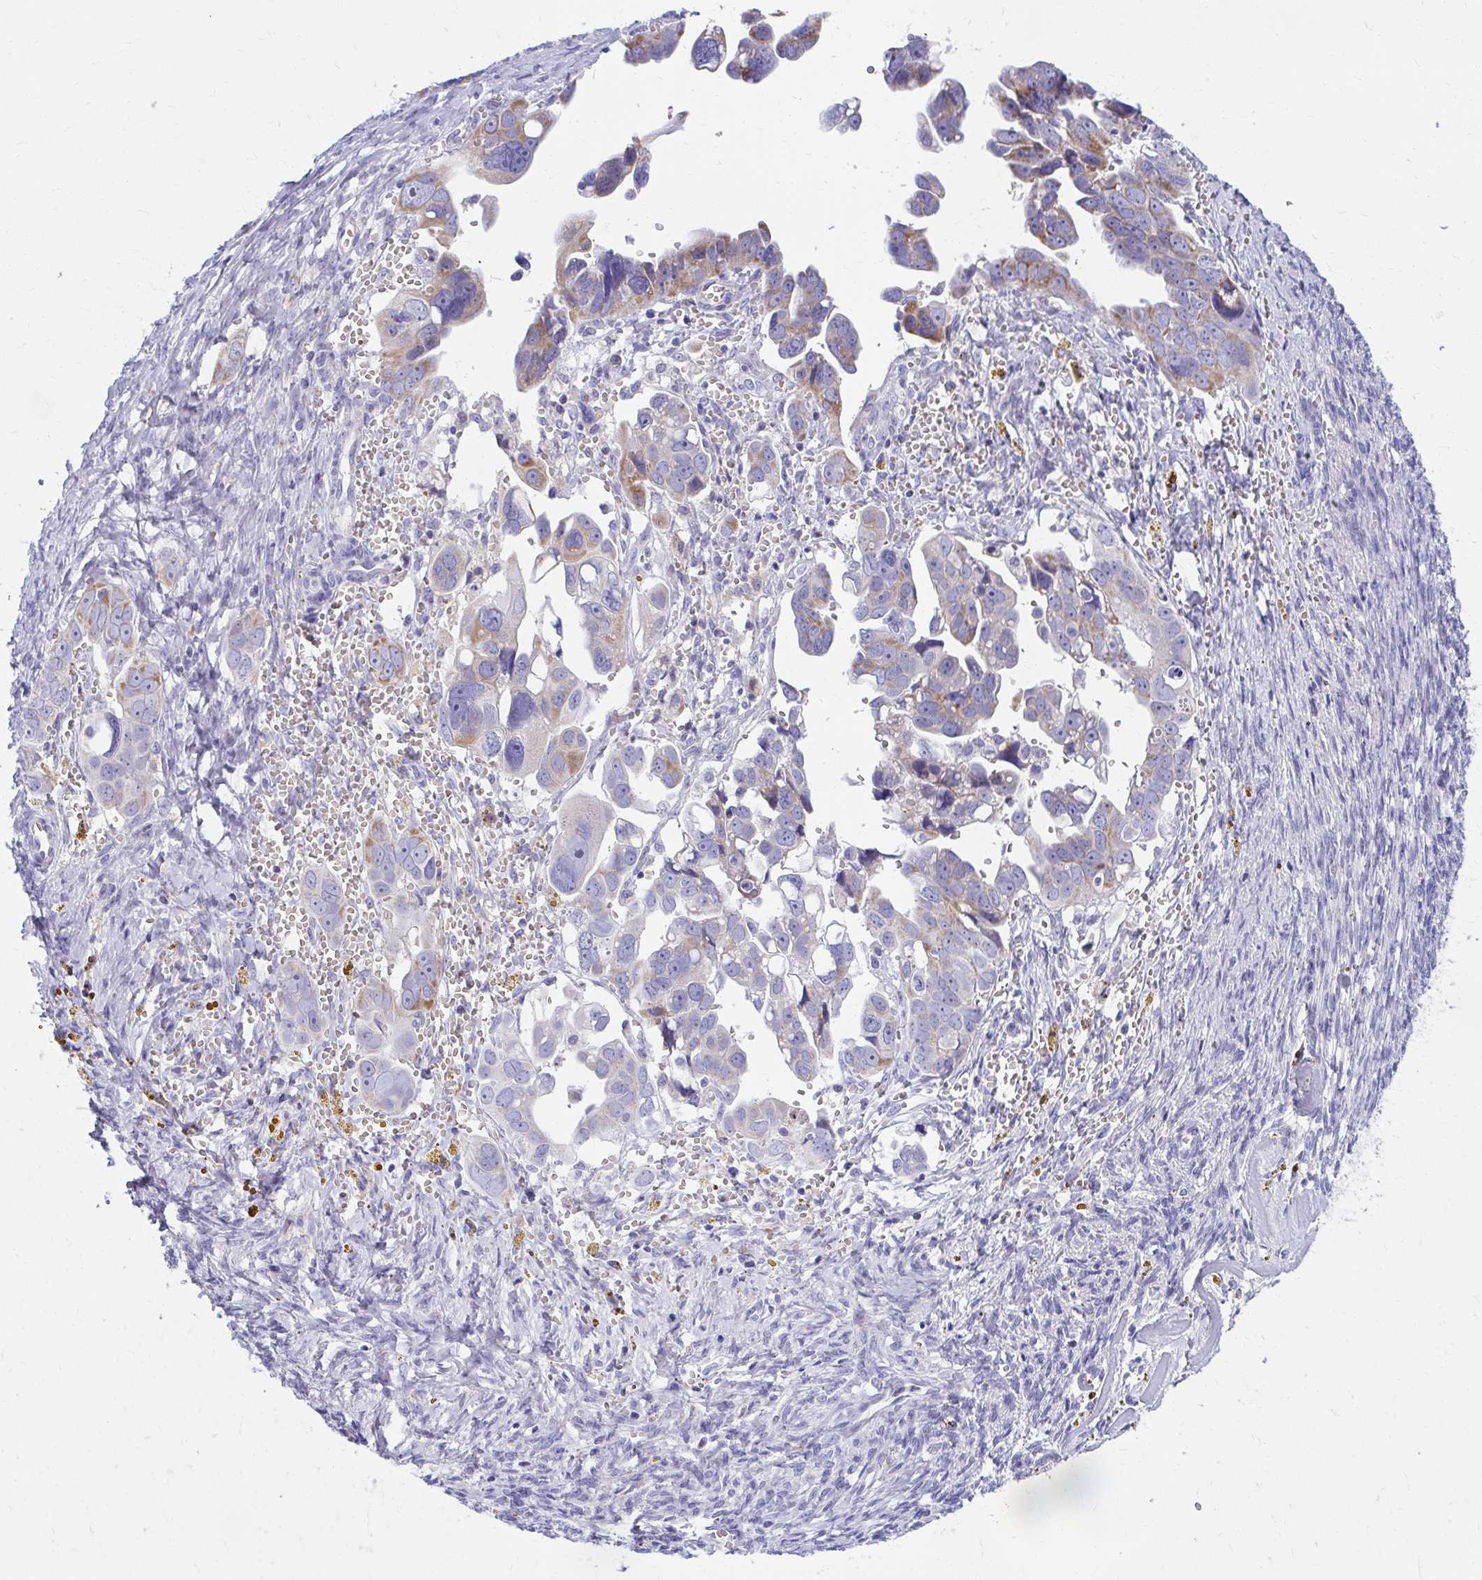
{"staining": {"intensity": "moderate", "quantity": "<25%", "location": "cytoplasmic/membranous"}, "tissue": "ovarian cancer", "cell_type": "Tumor cells", "image_type": "cancer", "snomed": [{"axis": "morphology", "description": "Cystadenocarcinoma, serous, NOS"}, {"axis": "topography", "description": "Ovary"}], "caption": "Tumor cells exhibit low levels of moderate cytoplasmic/membranous positivity in about <25% of cells in ovarian cancer (serous cystadenocarcinoma).", "gene": "IL37", "patient": {"sex": "female", "age": 59}}